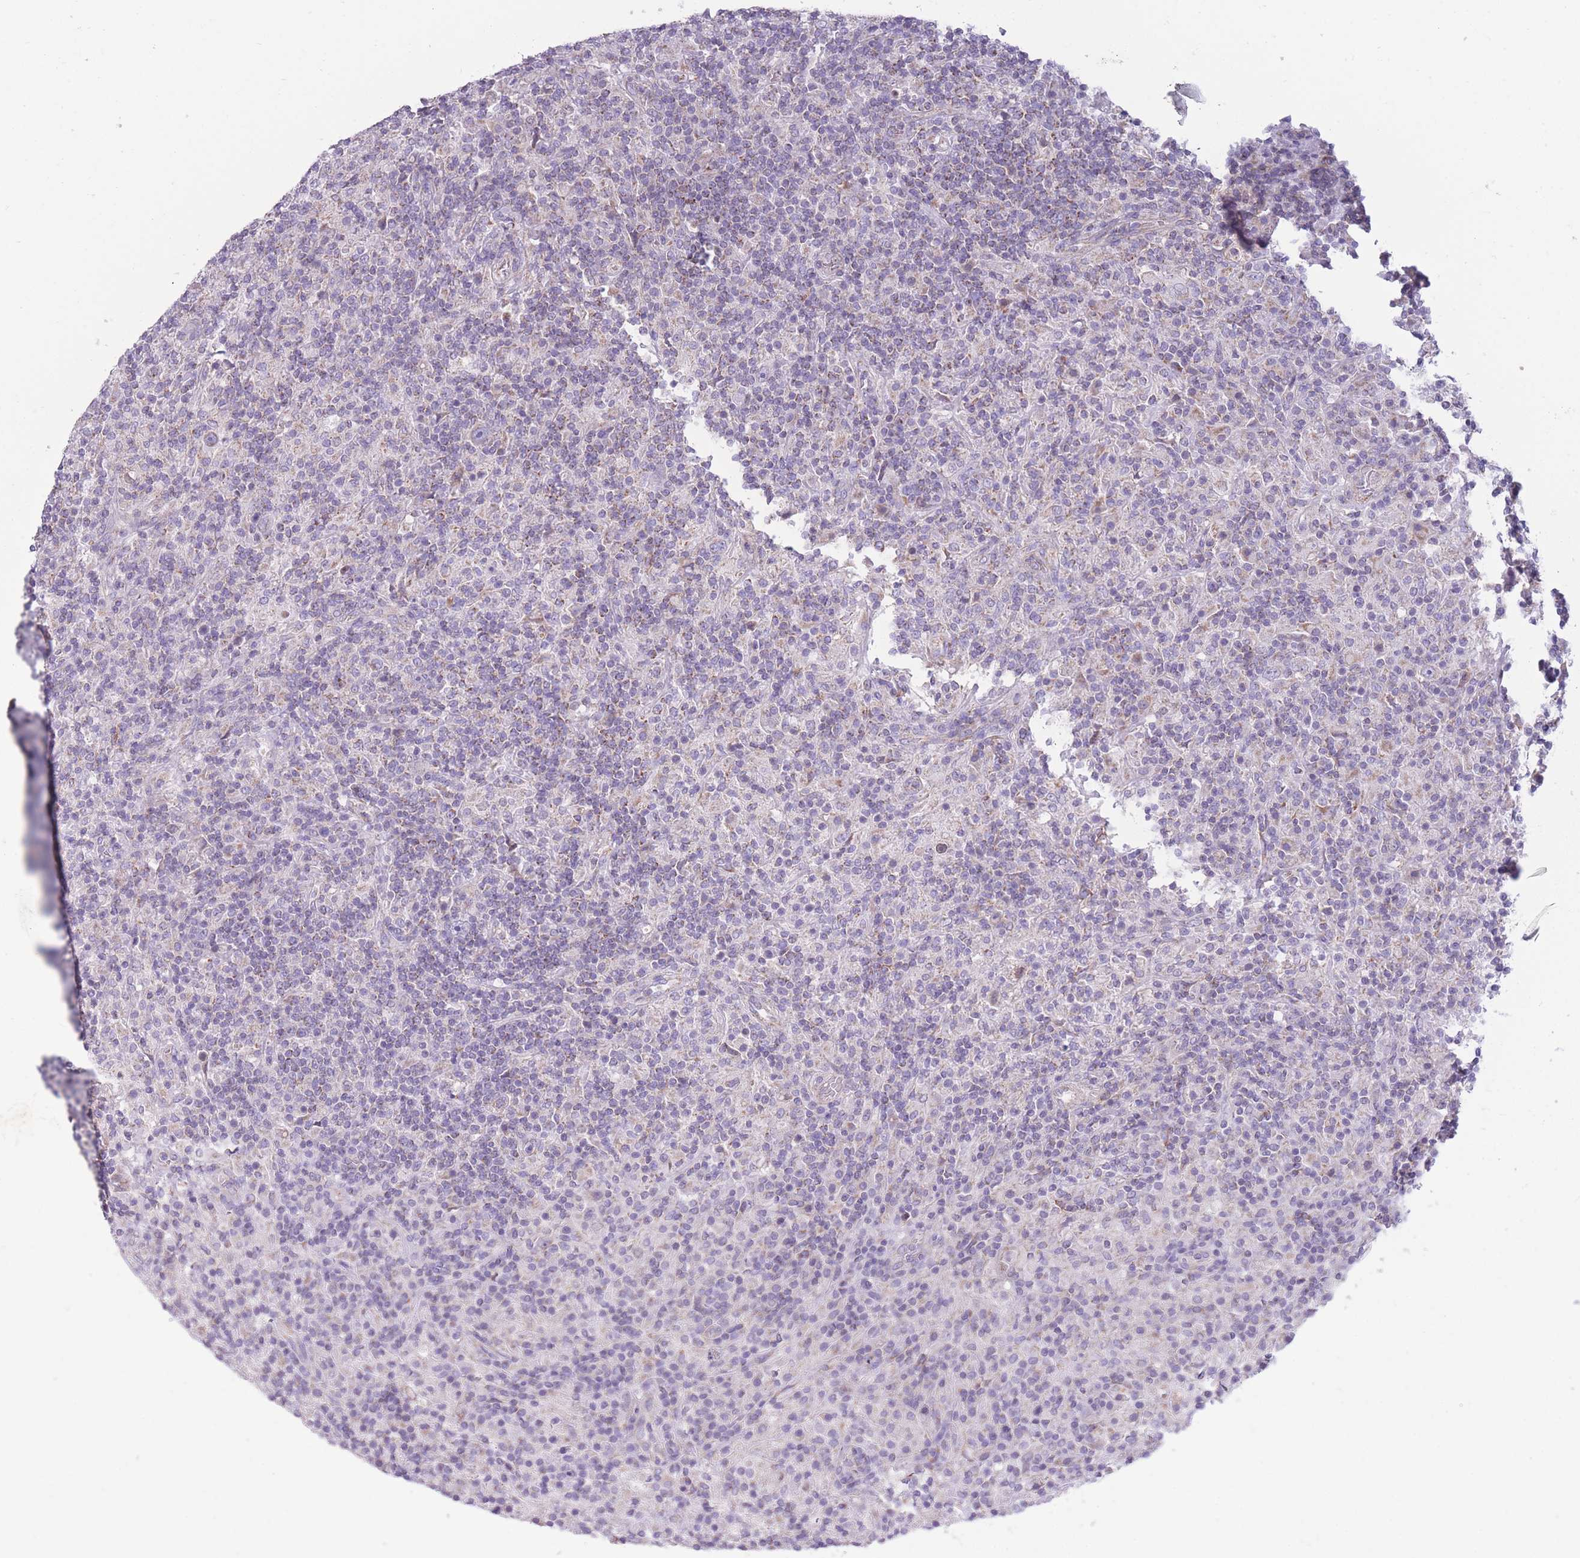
{"staining": {"intensity": "negative", "quantity": "none", "location": "none"}, "tissue": "lymphoma", "cell_type": "Tumor cells", "image_type": "cancer", "snomed": [{"axis": "morphology", "description": "Hodgkin's disease, NOS"}, {"axis": "topography", "description": "Lymph node"}], "caption": "There is no significant positivity in tumor cells of lymphoma. (DAB immunohistochemistry (IHC), high magnification).", "gene": "PDHA1", "patient": {"sex": "male", "age": 70}}